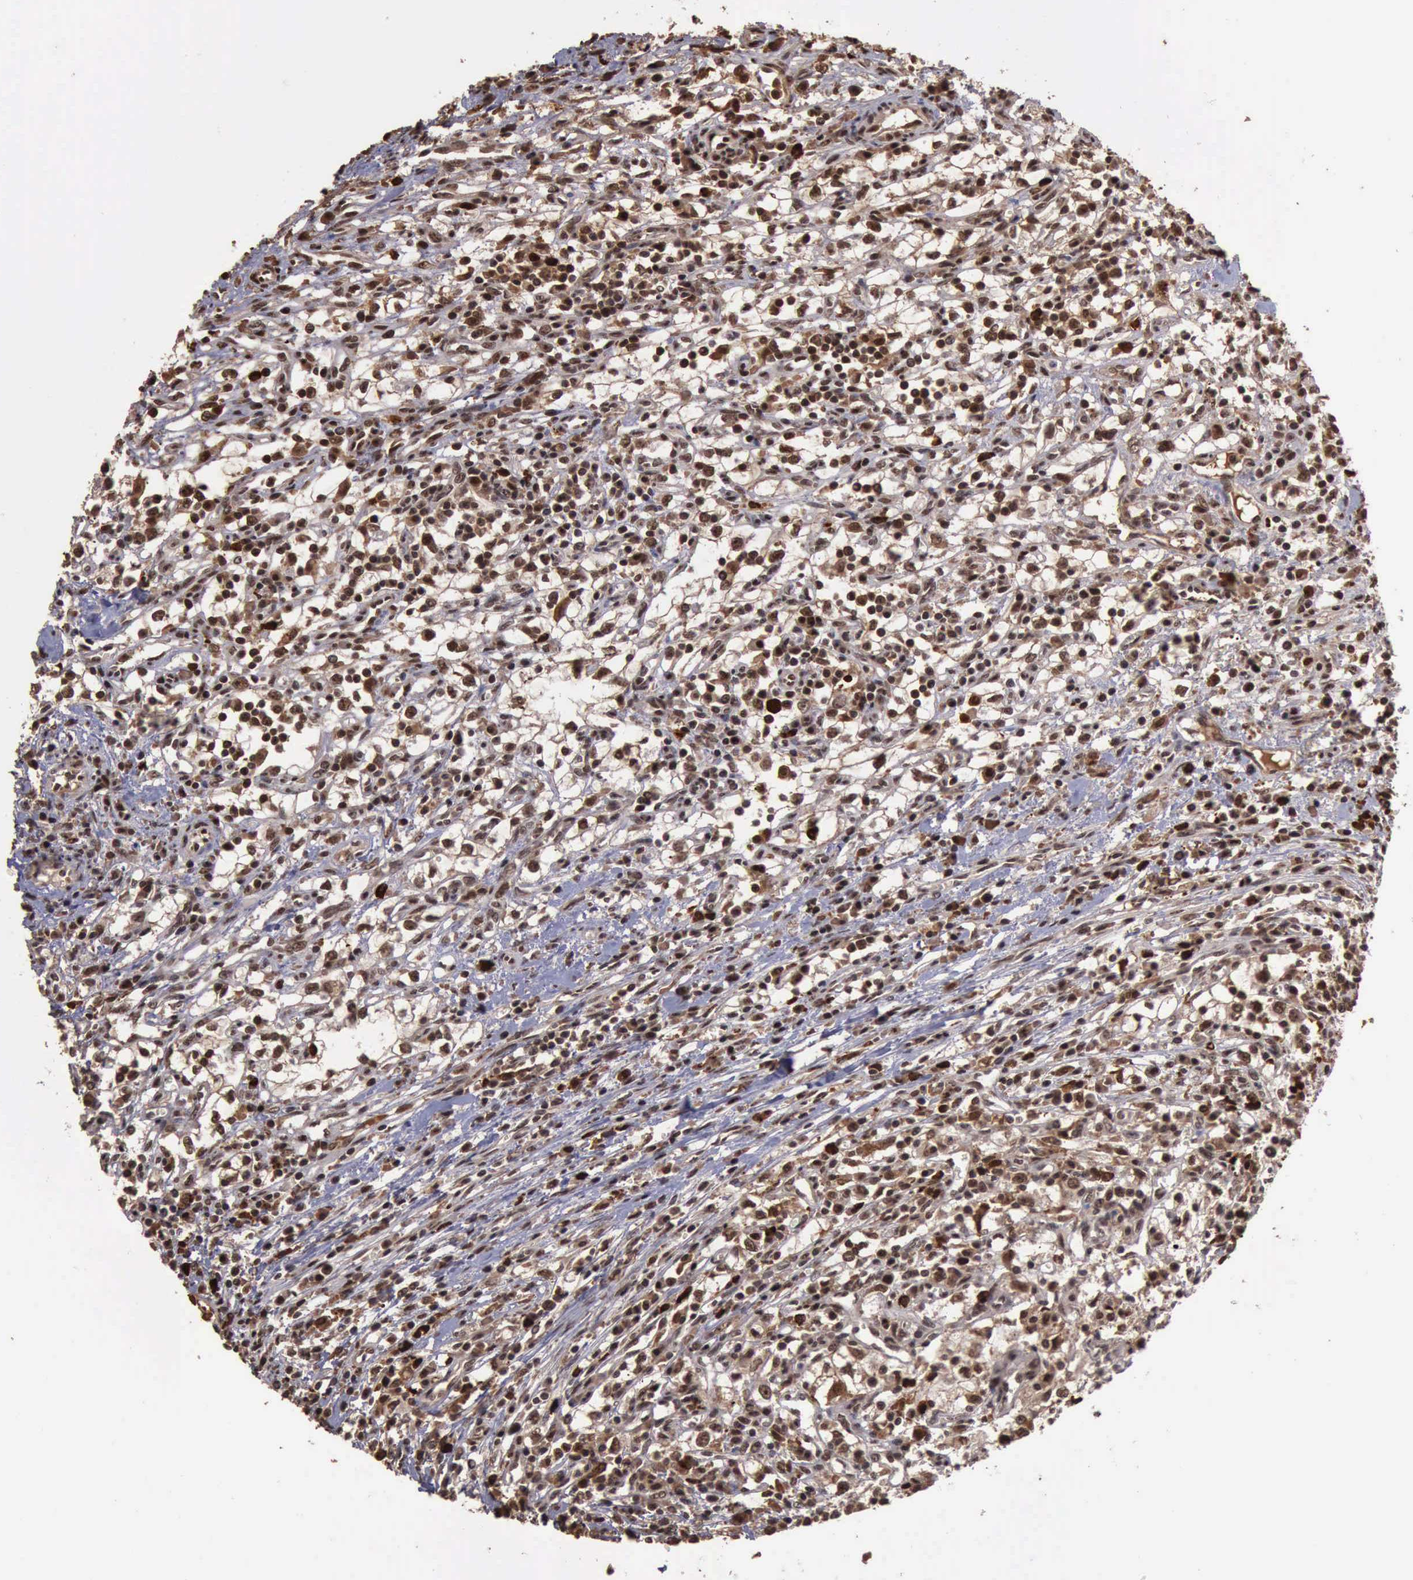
{"staining": {"intensity": "strong", "quantity": ">75%", "location": "cytoplasmic/membranous,nuclear"}, "tissue": "renal cancer", "cell_type": "Tumor cells", "image_type": "cancer", "snomed": [{"axis": "morphology", "description": "Adenocarcinoma, NOS"}, {"axis": "topography", "description": "Kidney"}], "caption": "Adenocarcinoma (renal) tissue displays strong cytoplasmic/membranous and nuclear positivity in approximately >75% of tumor cells", "gene": "TRMT2A", "patient": {"sex": "male", "age": 82}}